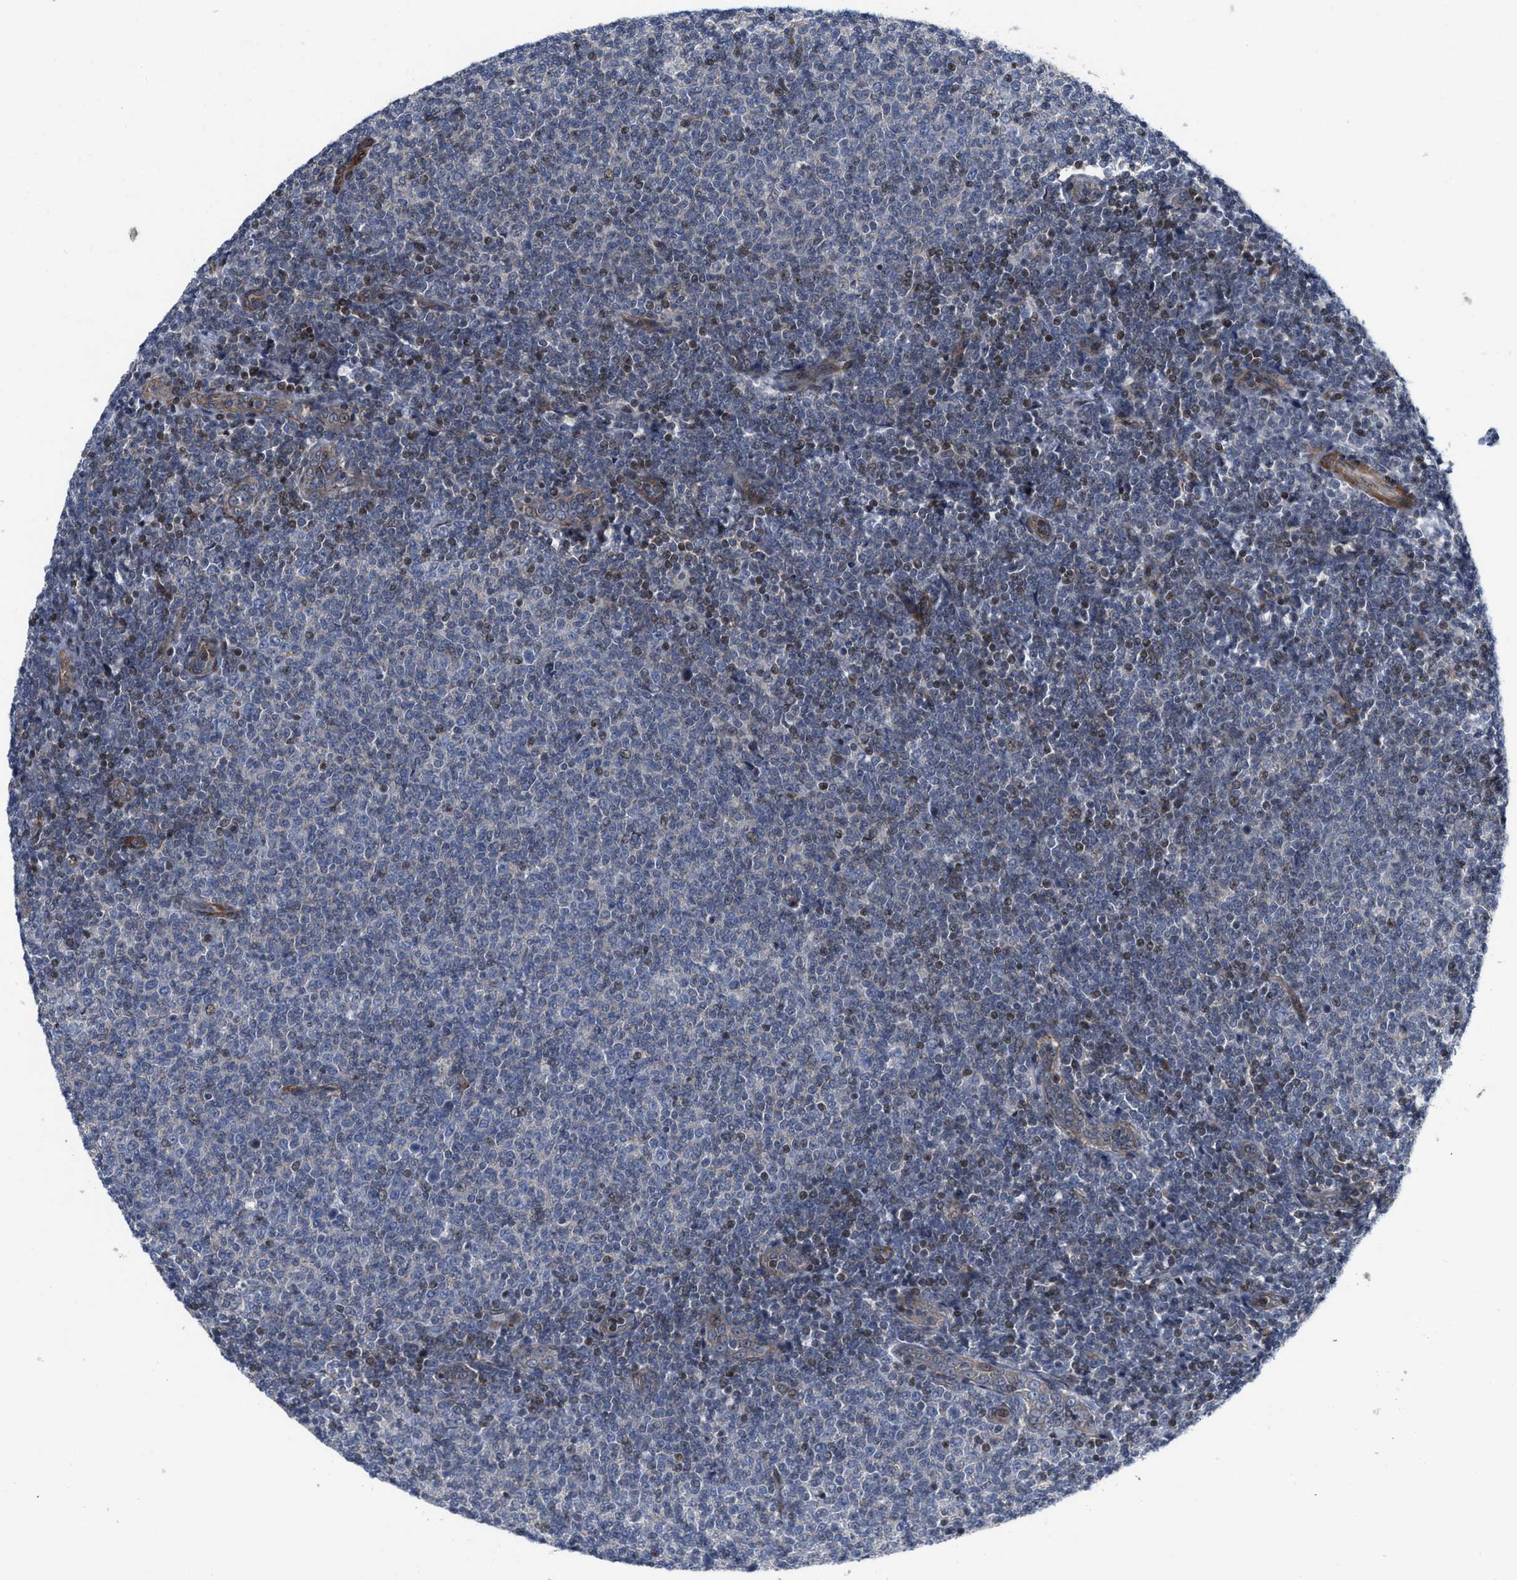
{"staining": {"intensity": "negative", "quantity": "none", "location": "none"}, "tissue": "lymphoma", "cell_type": "Tumor cells", "image_type": "cancer", "snomed": [{"axis": "morphology", "description": "Malignant lymphoma, non-Hodgkin's type, Low grade"}, {"axis": "topography", "description": "Lymph node"}], "caption": "High magnification brightfield microscopy of lymphoma stained with DAB (3,3'-diaminobenzidine) (brown) and counterstained with hematoxylin (blue): tumor cells show no significant staining.", "gene": "TGFB1I1", "patient": {"sex": "male", "age": 66}}